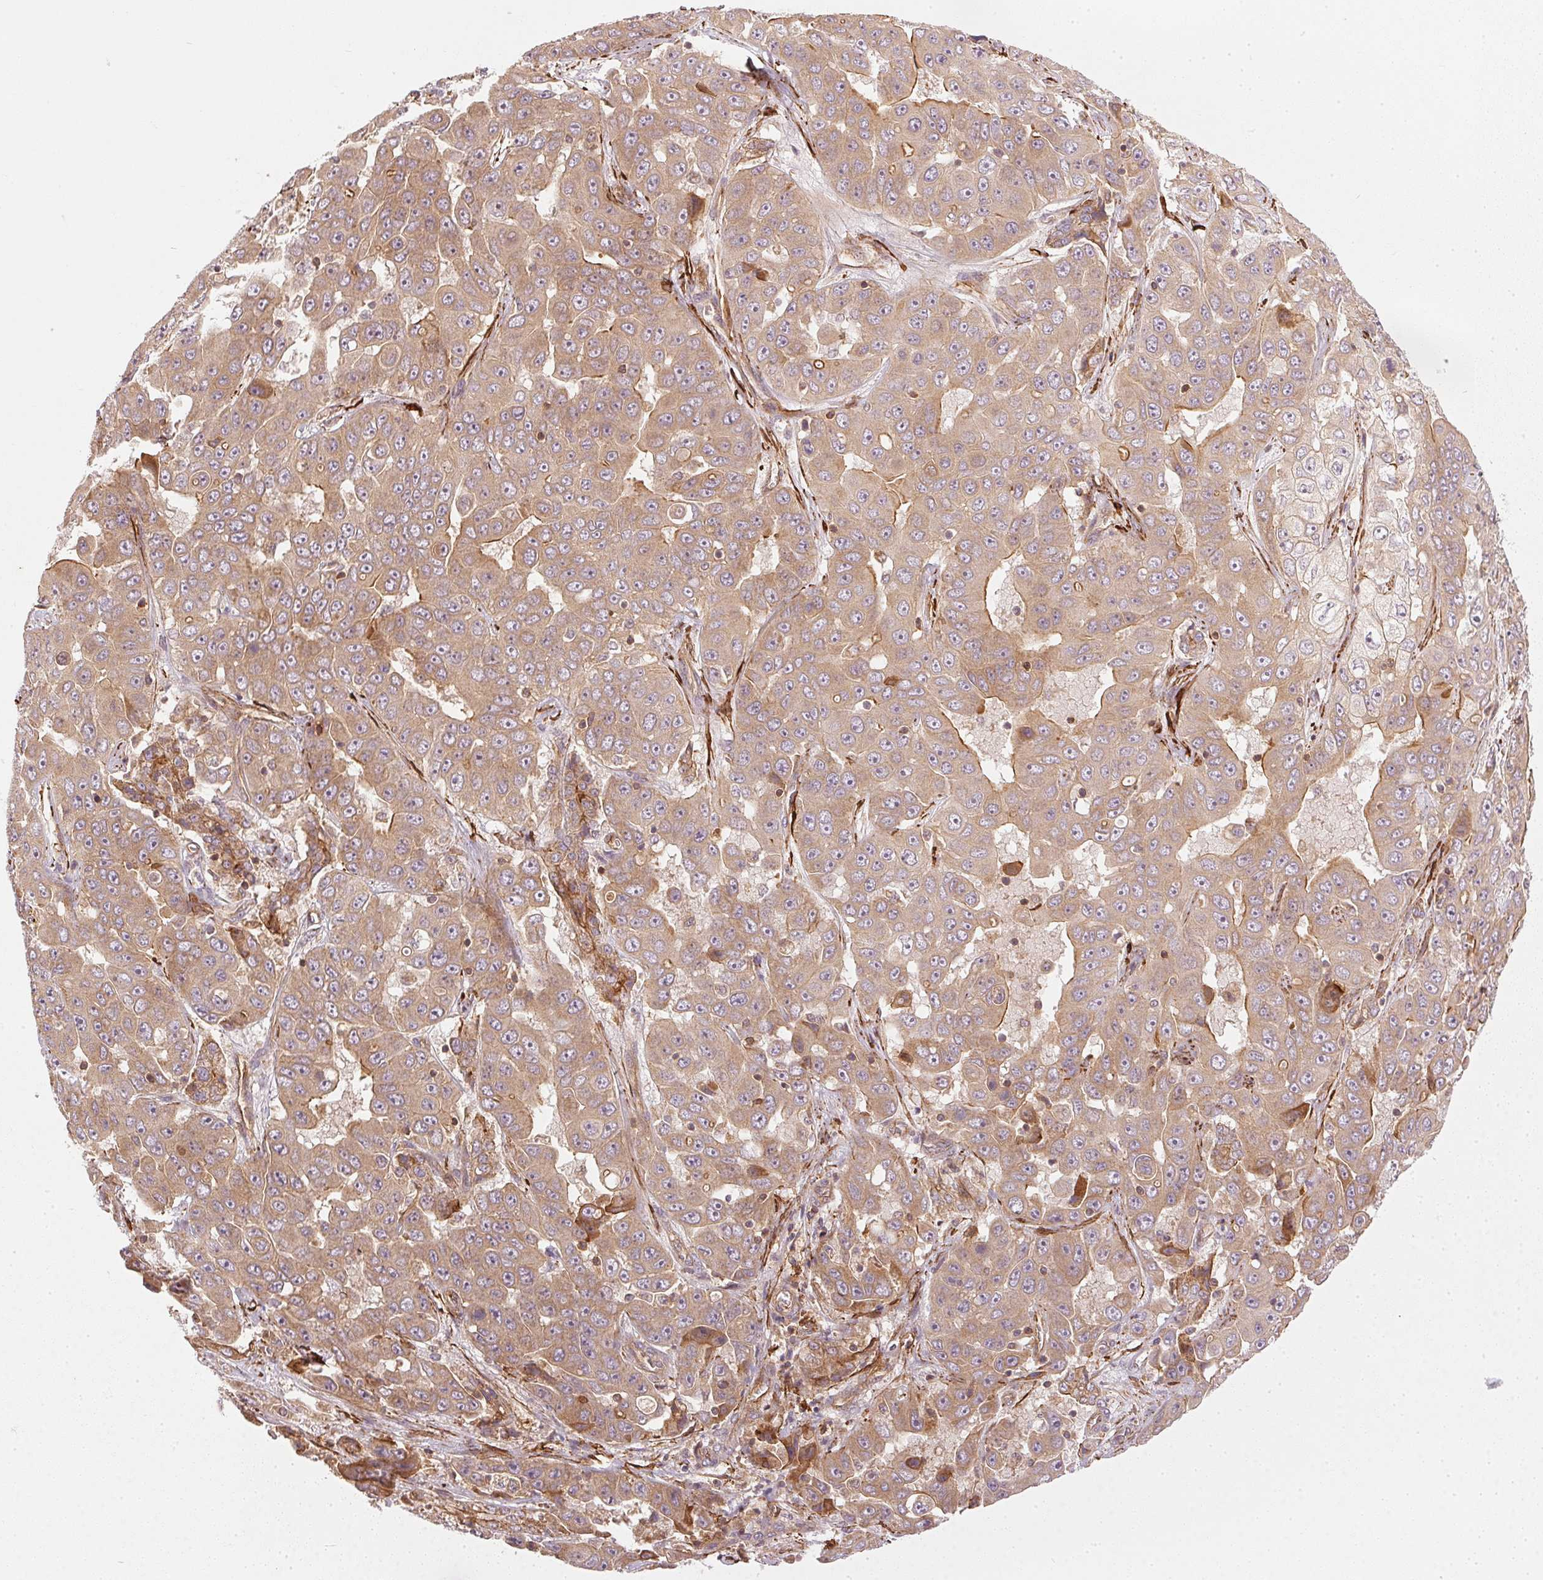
{"staining": {"intensity": "weak", "quantity": ">75%", "location": "cytoplasmic/membranous"}, "tissue": "liver cancer", "cell_type": "Tumor cells", "image_type": "cancer", "snomed": [{"axis": "morphology", "description": "Cholangiocarcinoma"}, {"axis": "topography", "description": "Liver"}], "caption": "Human liver cholangiocarcinoma stained with a protein marker exhibits weak staining in tumor cells.", "gene": "NADK2", "patient": {"sex": "female", "age": 52}}